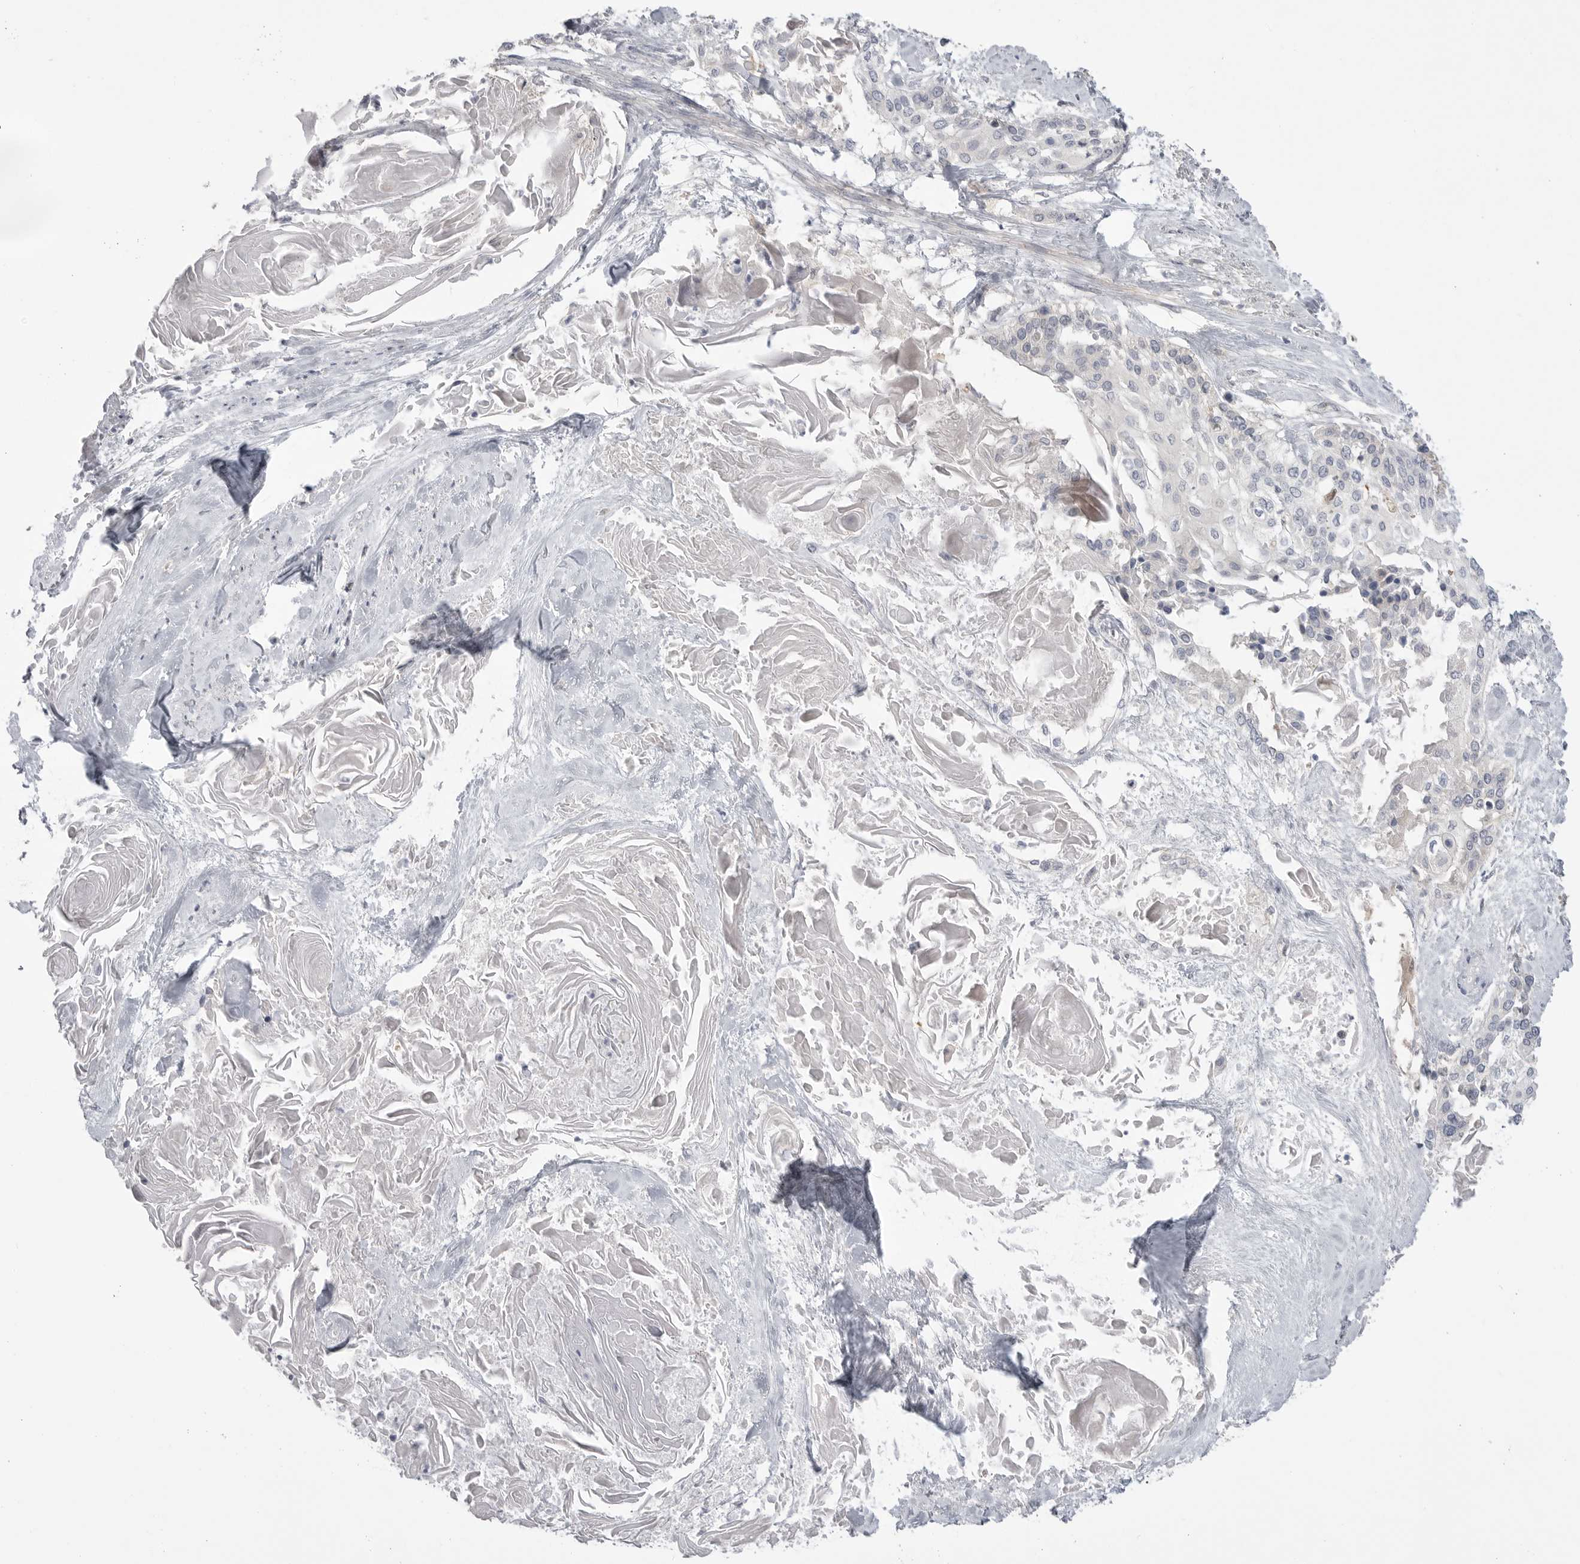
{"staining": {"intensity": "negative", "quantity": "none", "location": "none"}, "tissue": "cervical cancer", "cell_type": "Tumor cells", "image_type": "cancer", "snomed": [{"axis": "morphology", "description": "Squamous cell carcinoma, NOS"}, {"axis": "topography", "description": "Cervix"}], "caption": "Immunohistochemistry (IHC) image of squamous cell carcinoma (cervical) stained for a protein (brown), which reveals no positivity in tumor cells.", "gene": "KYAT3", "patient": {"sex": "female", "age": 57}}